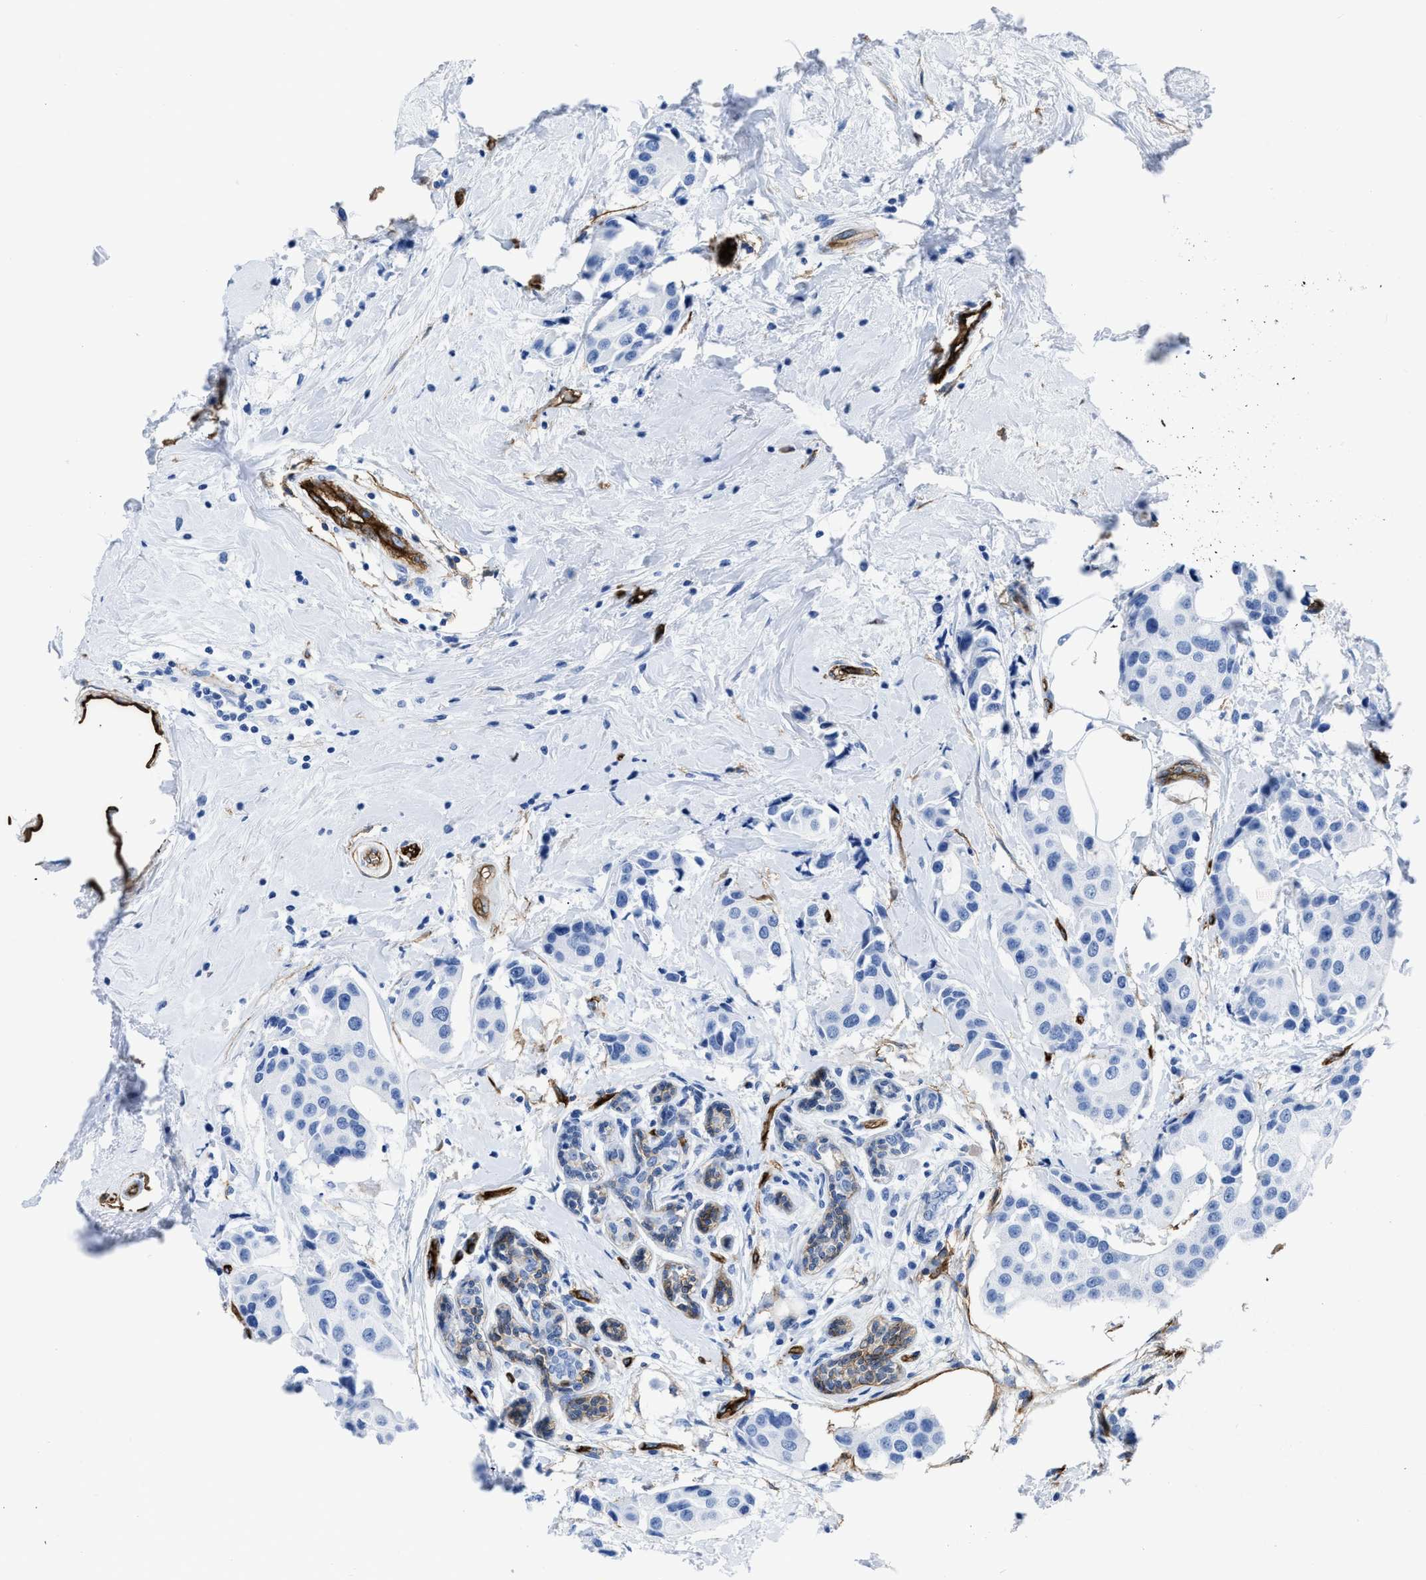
{"staining": {"intensity": "negative", "quantity": "none", "location": "none"}, "tissue": "breast cancer", "cell_type": "Tumor cells", "image_type": "cancer", "snomed": [{"axis": "morphology", "description": "Normal tissue, NOS"}, {"axis": "morphology", "description": "Duct carcinoma"}, {"axis": "topography", "description": "Breast"}], "caption": "A high-resolution histopathology image shows immunohistochemistry staining of breast cancer, which displays no significant positivity in tumor cells.", "gene": "AQP1", "patient": {"sex": "female", "age": 39}}